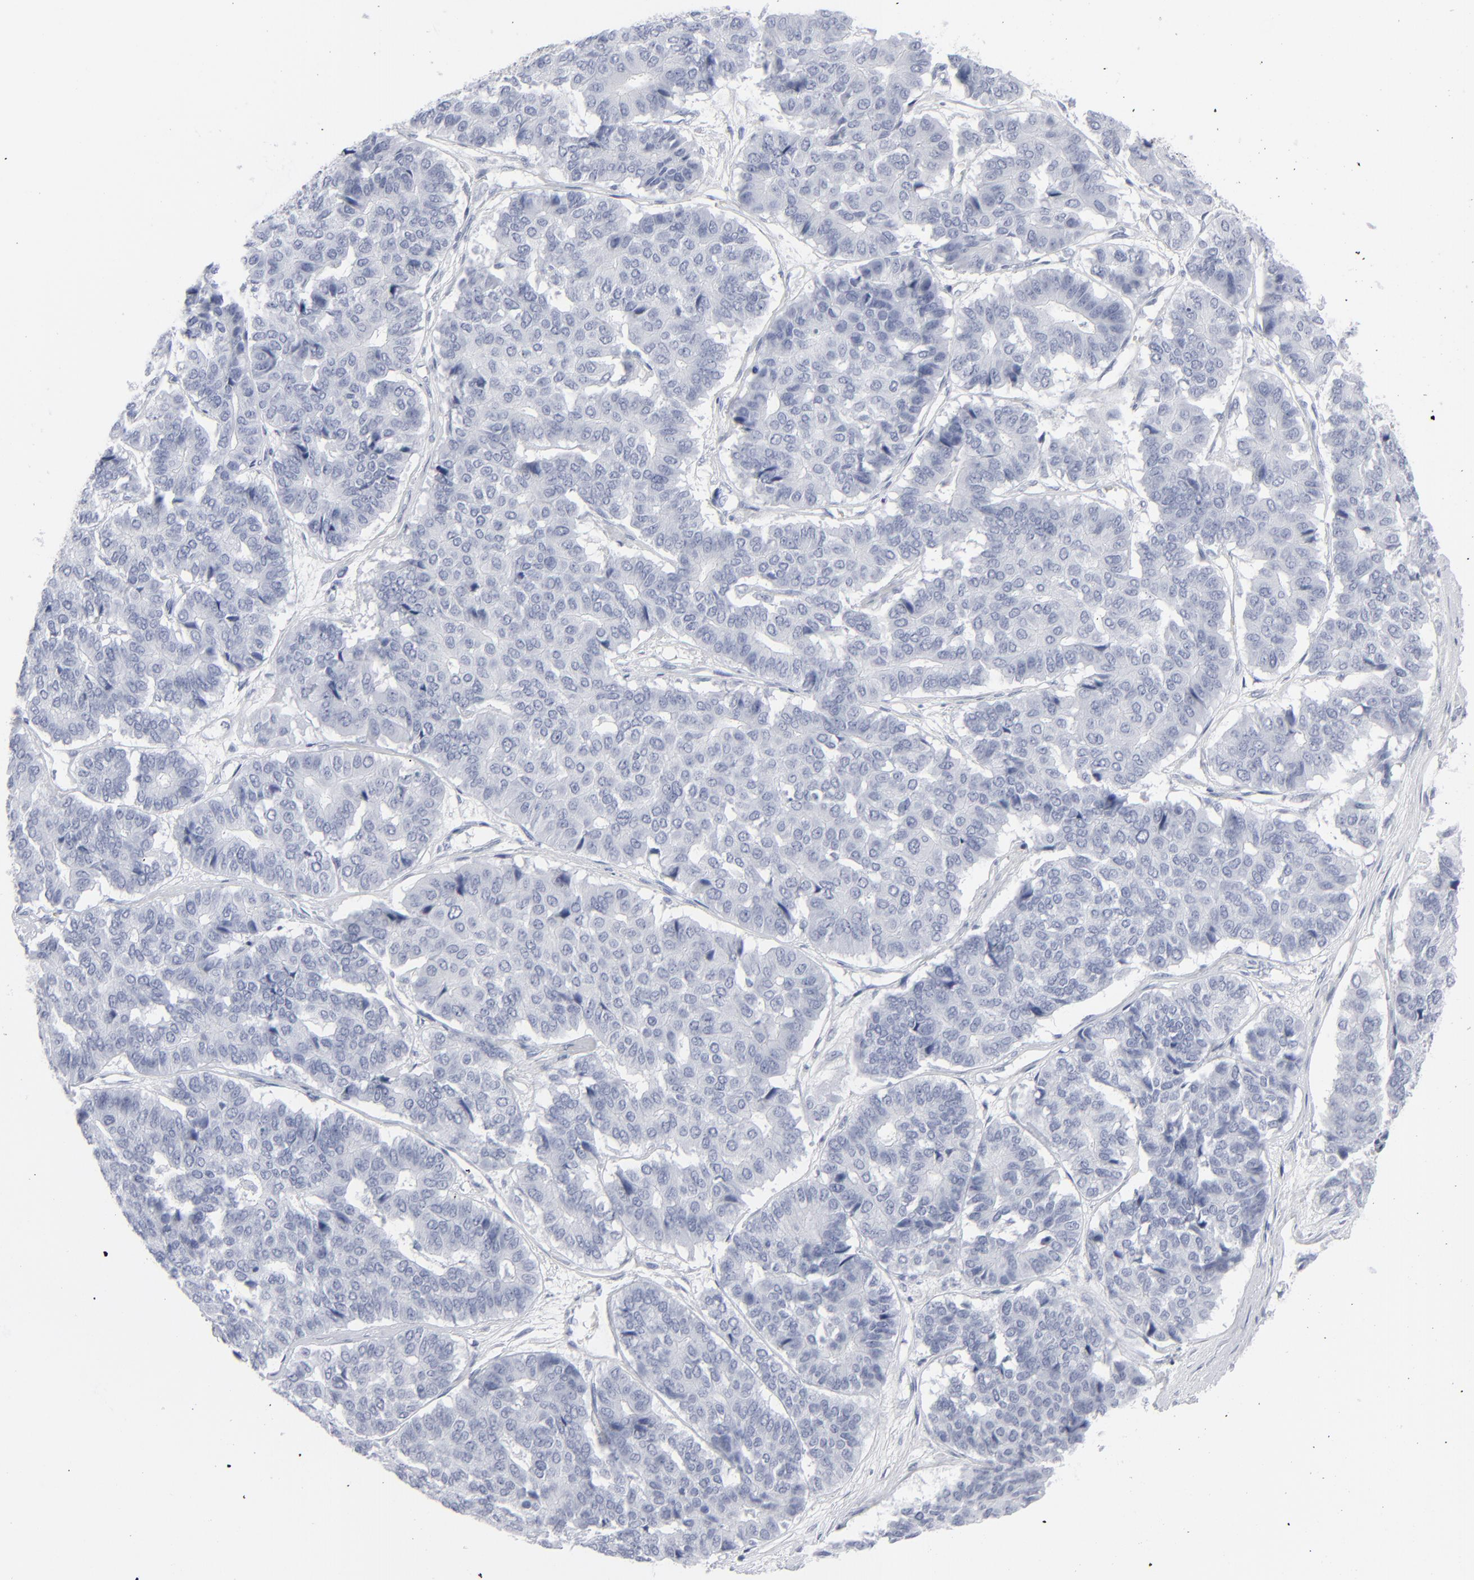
{"staining": {"intensity": "negative", "quantity": "none", "location": "none"}, "tissue": "pancreatic cancer", "cell_type": "Tumor cells", "image_type": "cancer", "snomed": [{"axis": "morphology", "description": "Adenocarcinoma, NOS"}, {"axis": "topography", "description": "Pancreas"}], "caption": "Tumor cells are negative for brown protein staining in pancreatic adenocarcinoma.", "gene": "MSLN", "patient": {"sex": "male", "age": 50}}